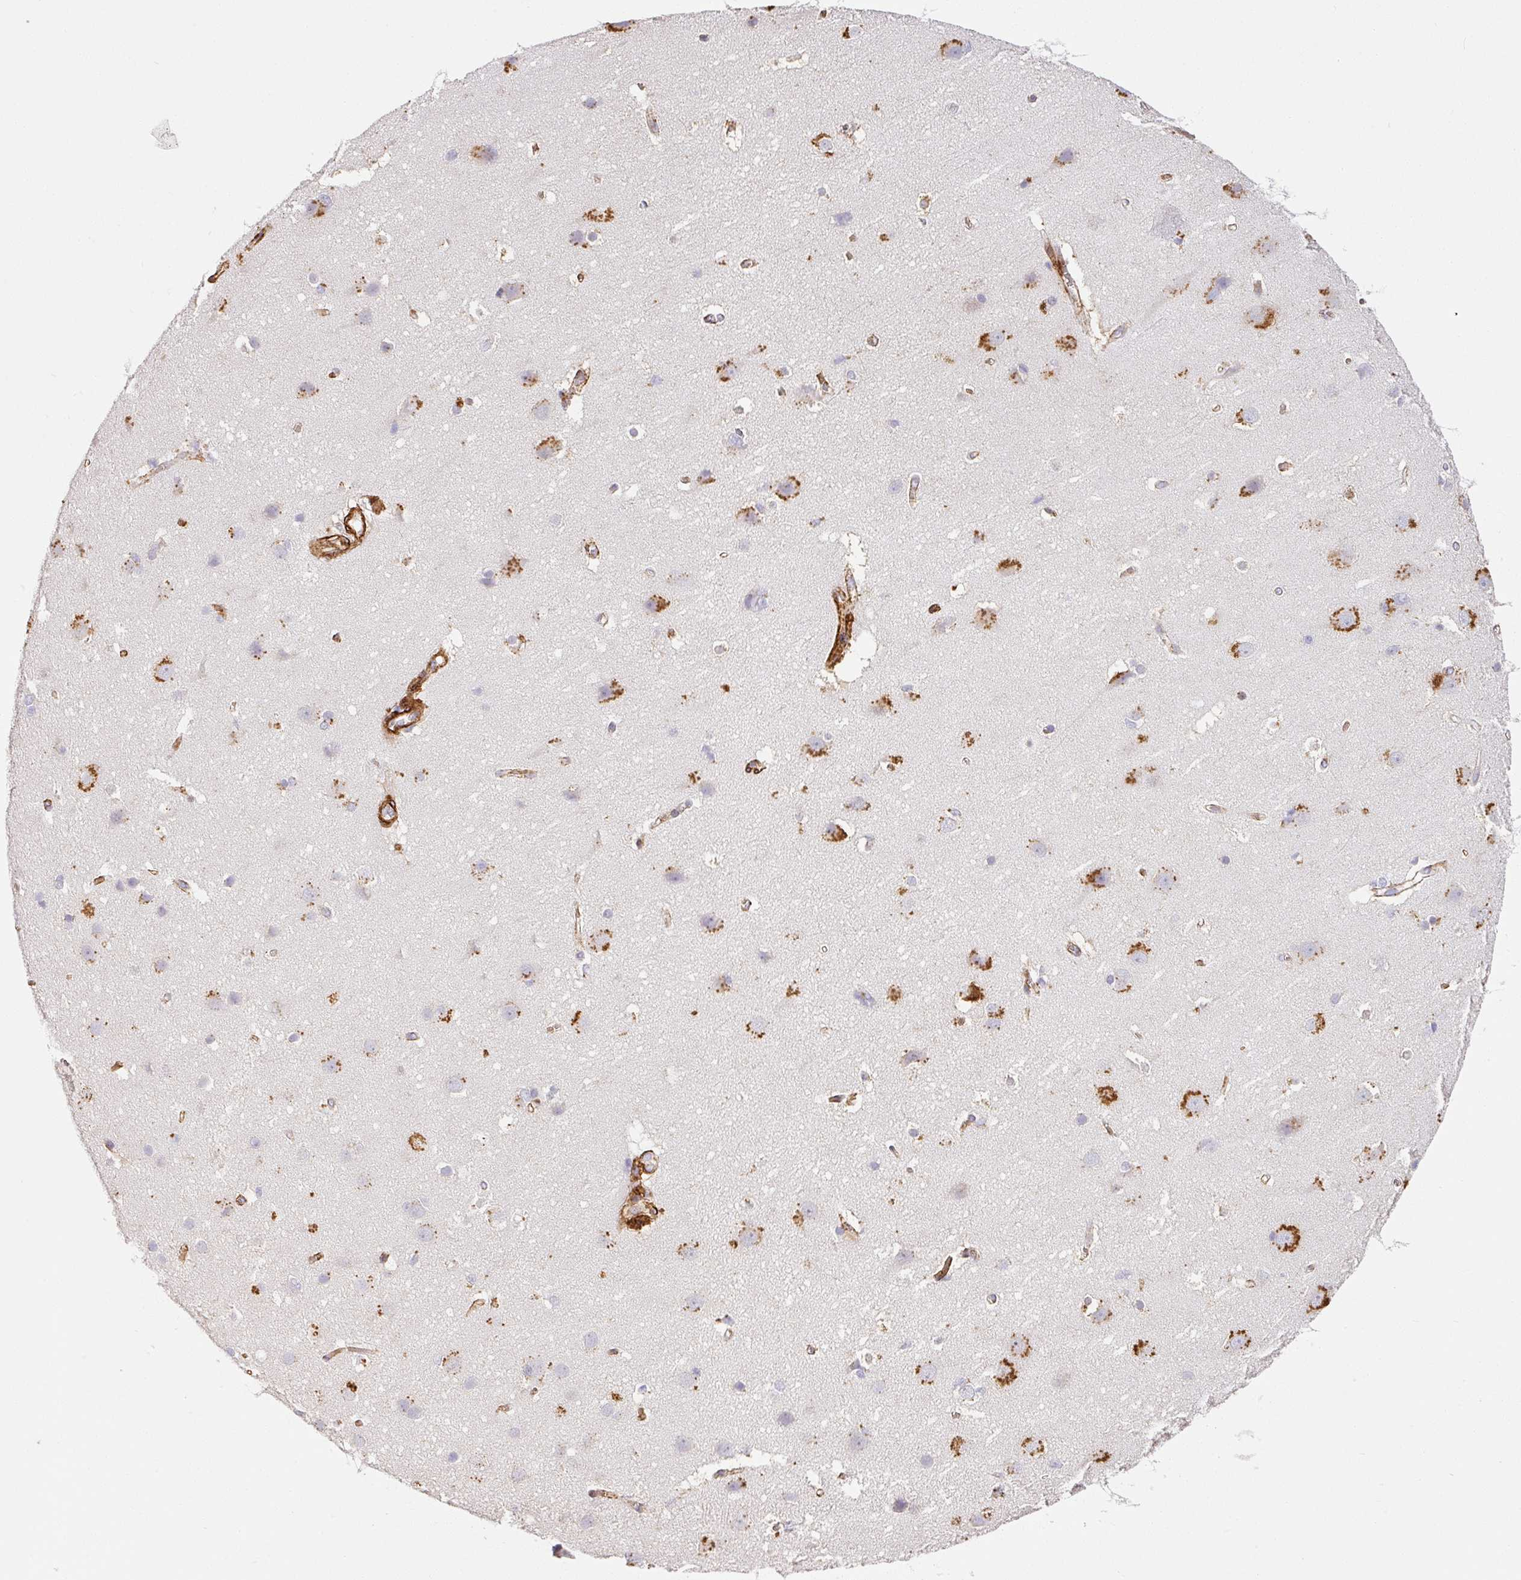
{"staining": {"intensity": "strong", "quantity": ">75%", "location": "cytoplasmic/membranous"}, "tissue": "cerebral cortex", "cell_type": "Endothelial cells", "image_type": "normal", "snomed": [{"axis": "morphology", "description": "Normal tissue, NOS"}, {"axis": "topography", "description": "Cerebral cortex"}], "caption": "Strong cytoplasmic/membranous positivity for a protein is appreciated in about >75% of endothelial cells of benign cerebral cortex using IHC.", "gene": "SLC25A17", "patient": {"sex": "male", "age": 37}}